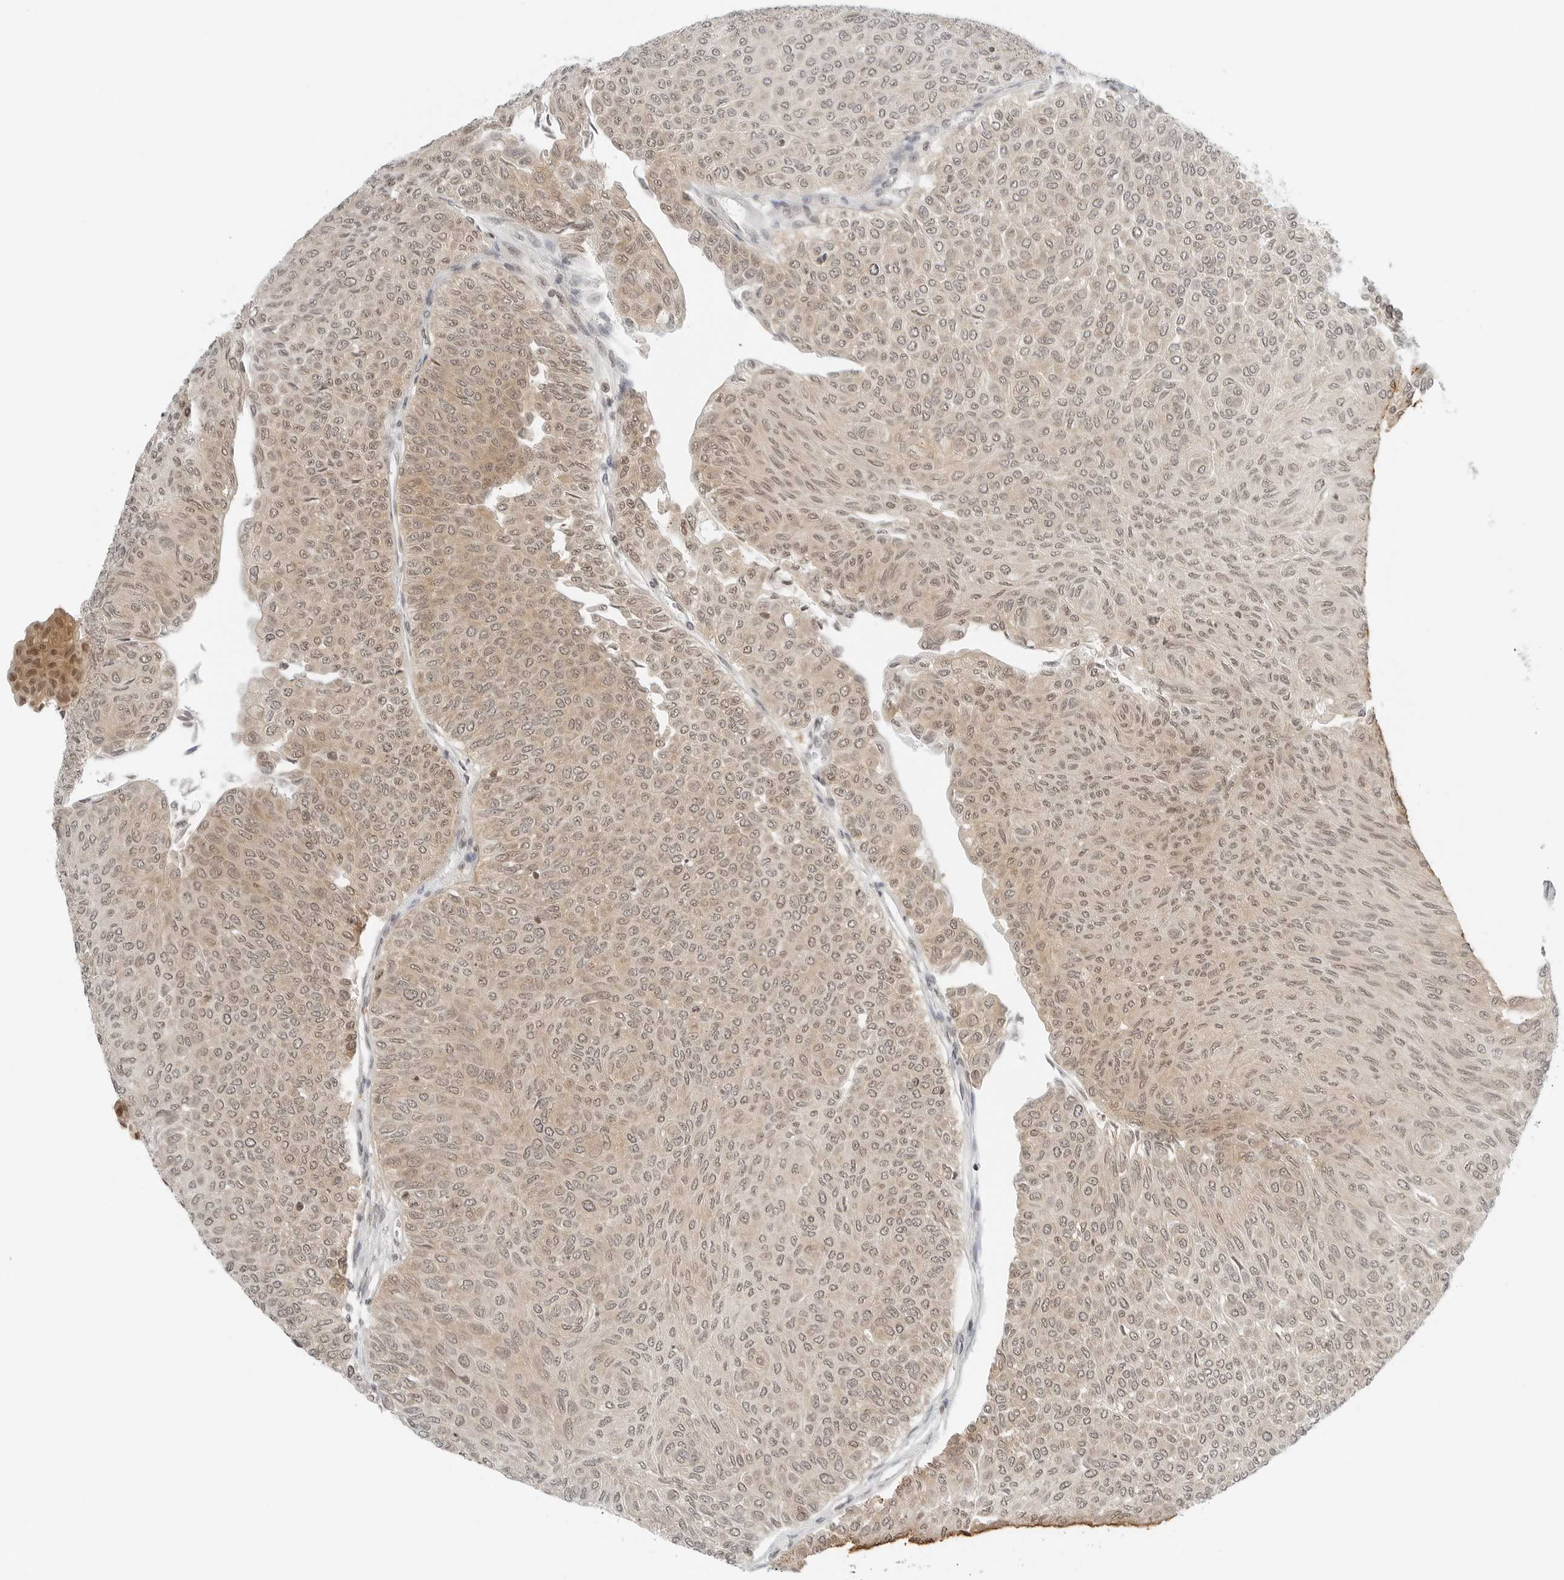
{"staining": {"intensity": "moderate", "quantity": ">75%", "location": "cytoplasmic/membranous,nuclear"}, "tissue": "urothelial cancer", "cell_type": "Tumor cells", "image_type": "cancer", "snomed": [{"axis": "morphology", "description": "Urothelial carcinoma, Low grade"}, {"axis": "topography", "description": "Urinary bladder"}], "caption": "Protein expression analysis of human urothelial carcinoma (low-grade) reveals moderate cytoplasmic/membranous and nuclear positivity in about >75% of tumor cells. The staining was performed using DAB, with brown indicating positive protein expression. Nuclei are stained blue with hematoxylin.", "gene": "CRTC2", "patient": {"sex": "male", "age": 78}}